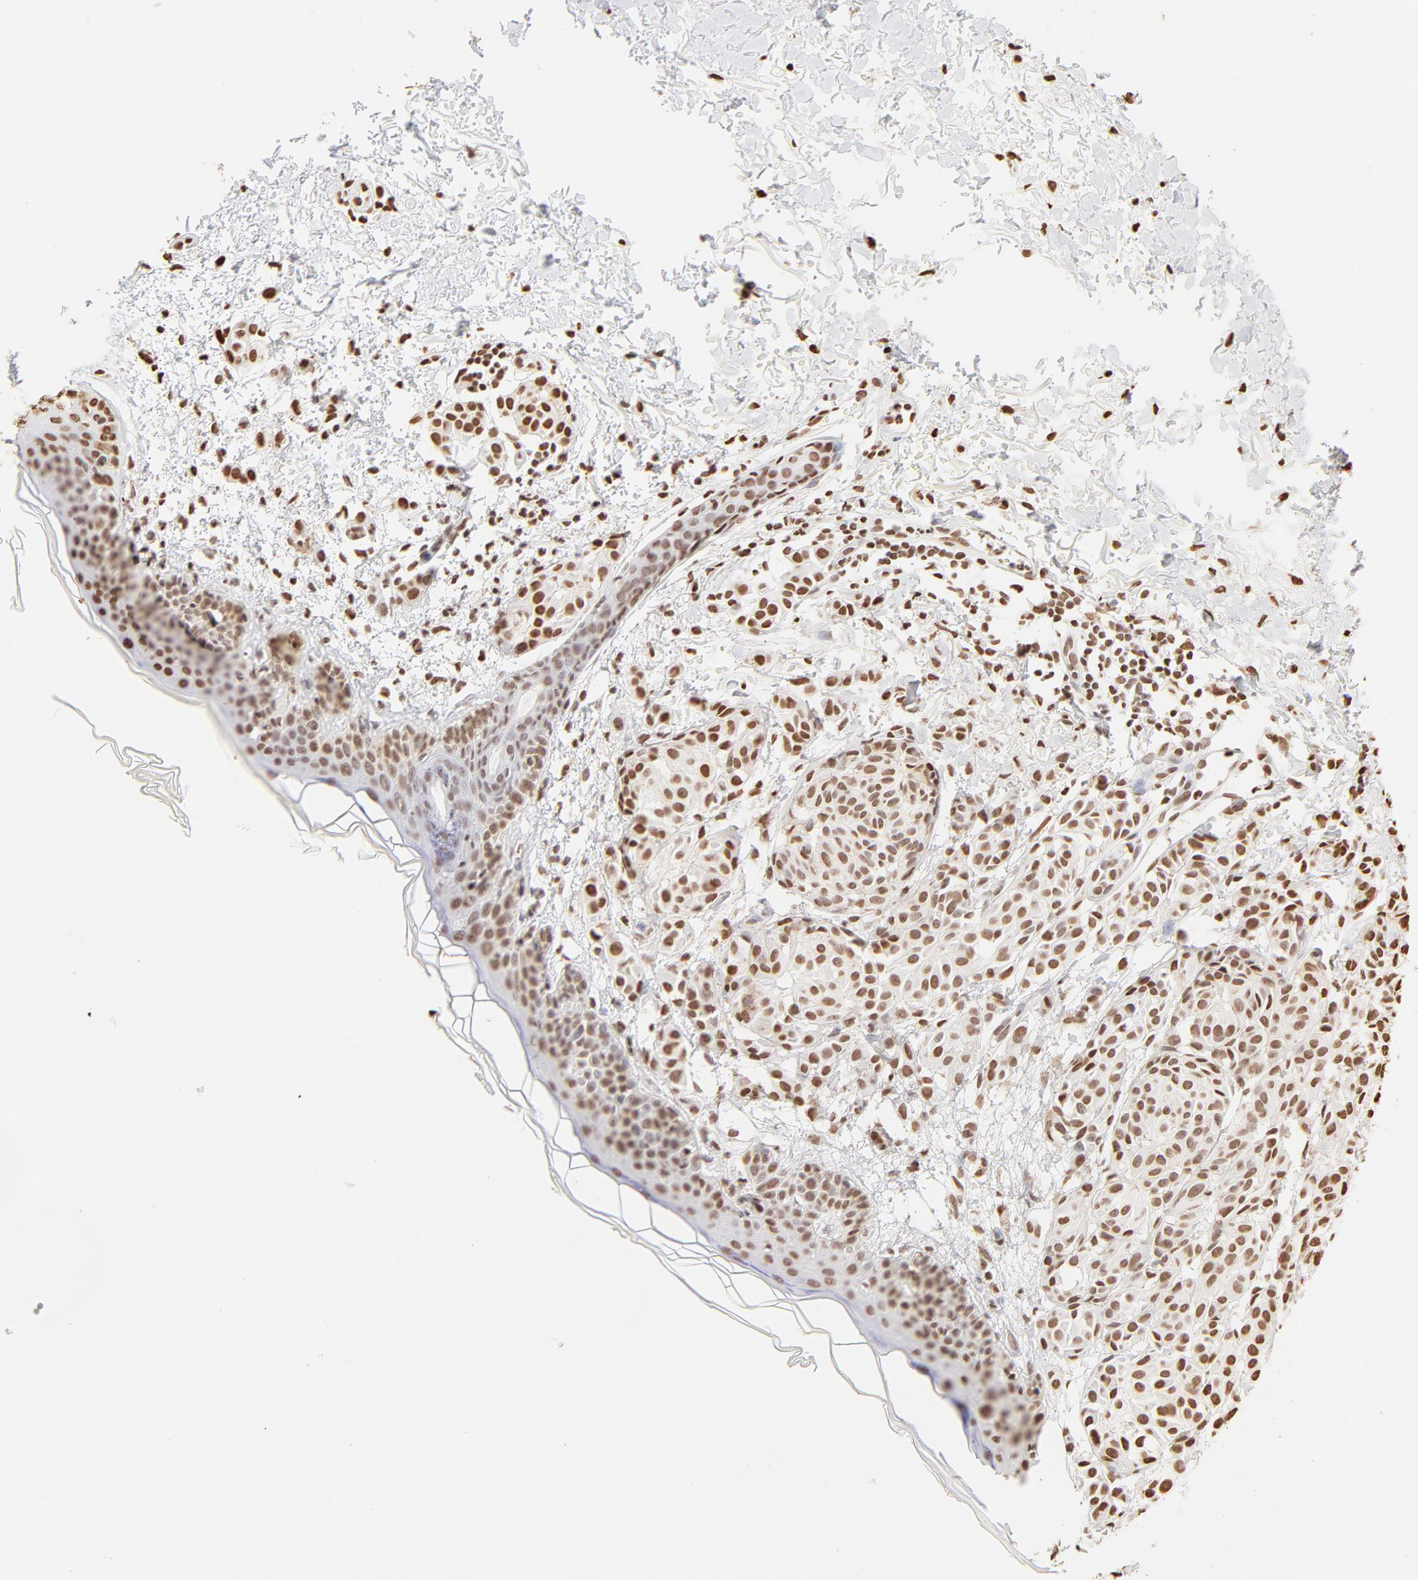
{"staining": {"intensity": "strong", "quantity": ">75%", "location": "cytoplasmic/membranous,nuclear"}, "tissue": "melanoma", "cell_type": "Tumor cells", "image_type": "cancer", "snomed": [{"axis": "morphology", "description": "Malignant melanoma, NOS"}, {"axis": "topography", "description": "Skin"}], "caption": "DAB immunohistochemical staining of melanoma reveals strong cytoplasmic/membranous and nuclear protein staining in approximately >75% of tumor cells. The staining was performed using DAB to visualize the protein expression in brown, while the nuclei were stained in blue with hematoxylin (Magnification: 20x).", "gene": "ZNF540", "patient": {"sex": "male", "age": 76}}